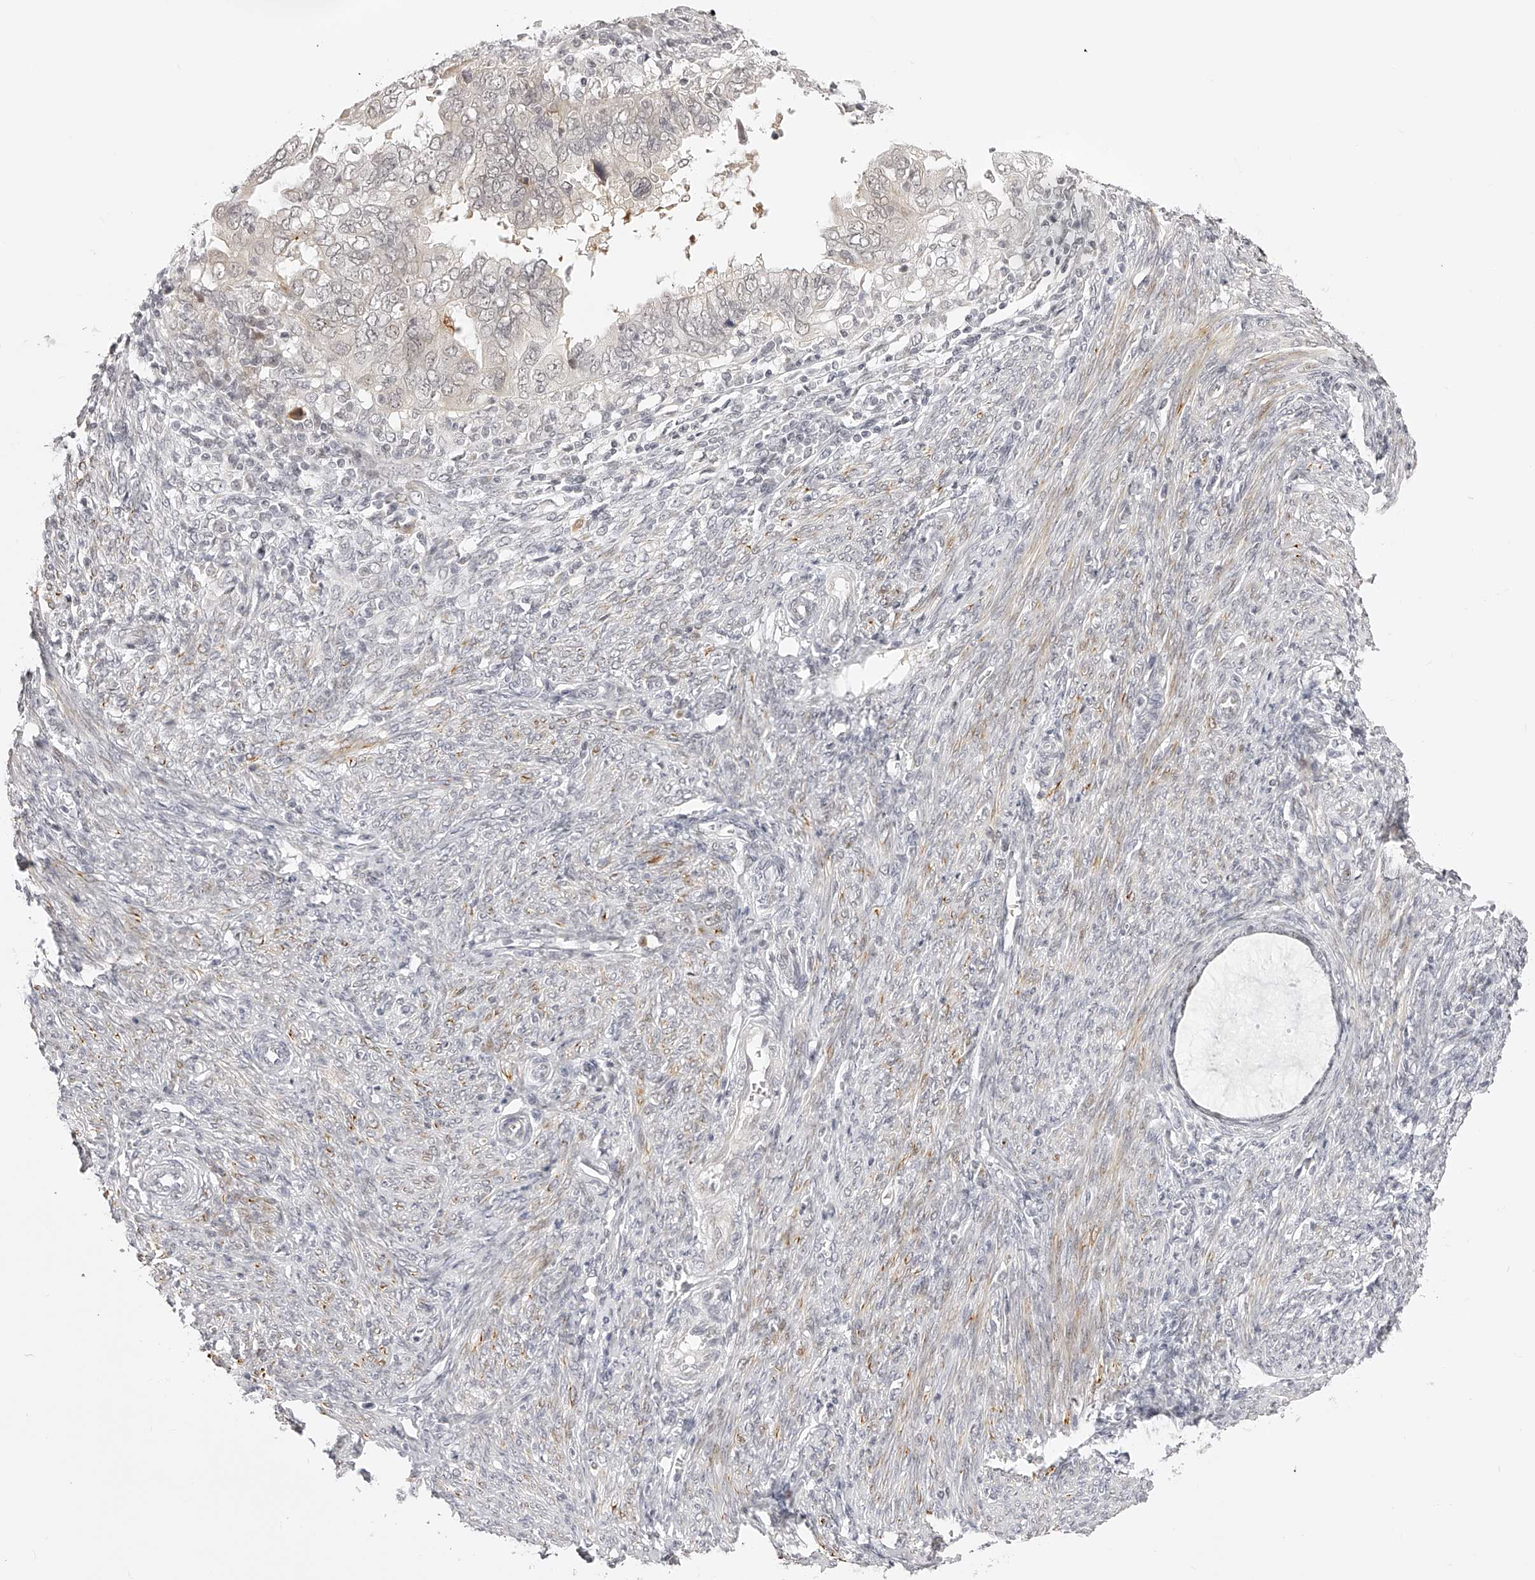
{"staining": {"intensity": "moderate", "quantity": "<25%", "location": "cytoplasmic/membranous,nuclear"}, "tissue": "endometrial cancer", "cell_type": "Tumor cells", "image_type": "cancer", "snomed": [{"axis": "morphology", "description": "Adenocarcinoma, NOS"}, {"axis": "topography", "description": "Uterus"}], "caption": "Endometrial cancer tissue displays moderate cytoplasmic/membranous and nuclear expression in approximately <25% of tumor cells (DAB (3,3'-diaminobenzidine) = brown stain, brightfield microscopy at high magnification).", "gene": "PLEKHG1", "patient": {"sex": "female", "age": 77}}